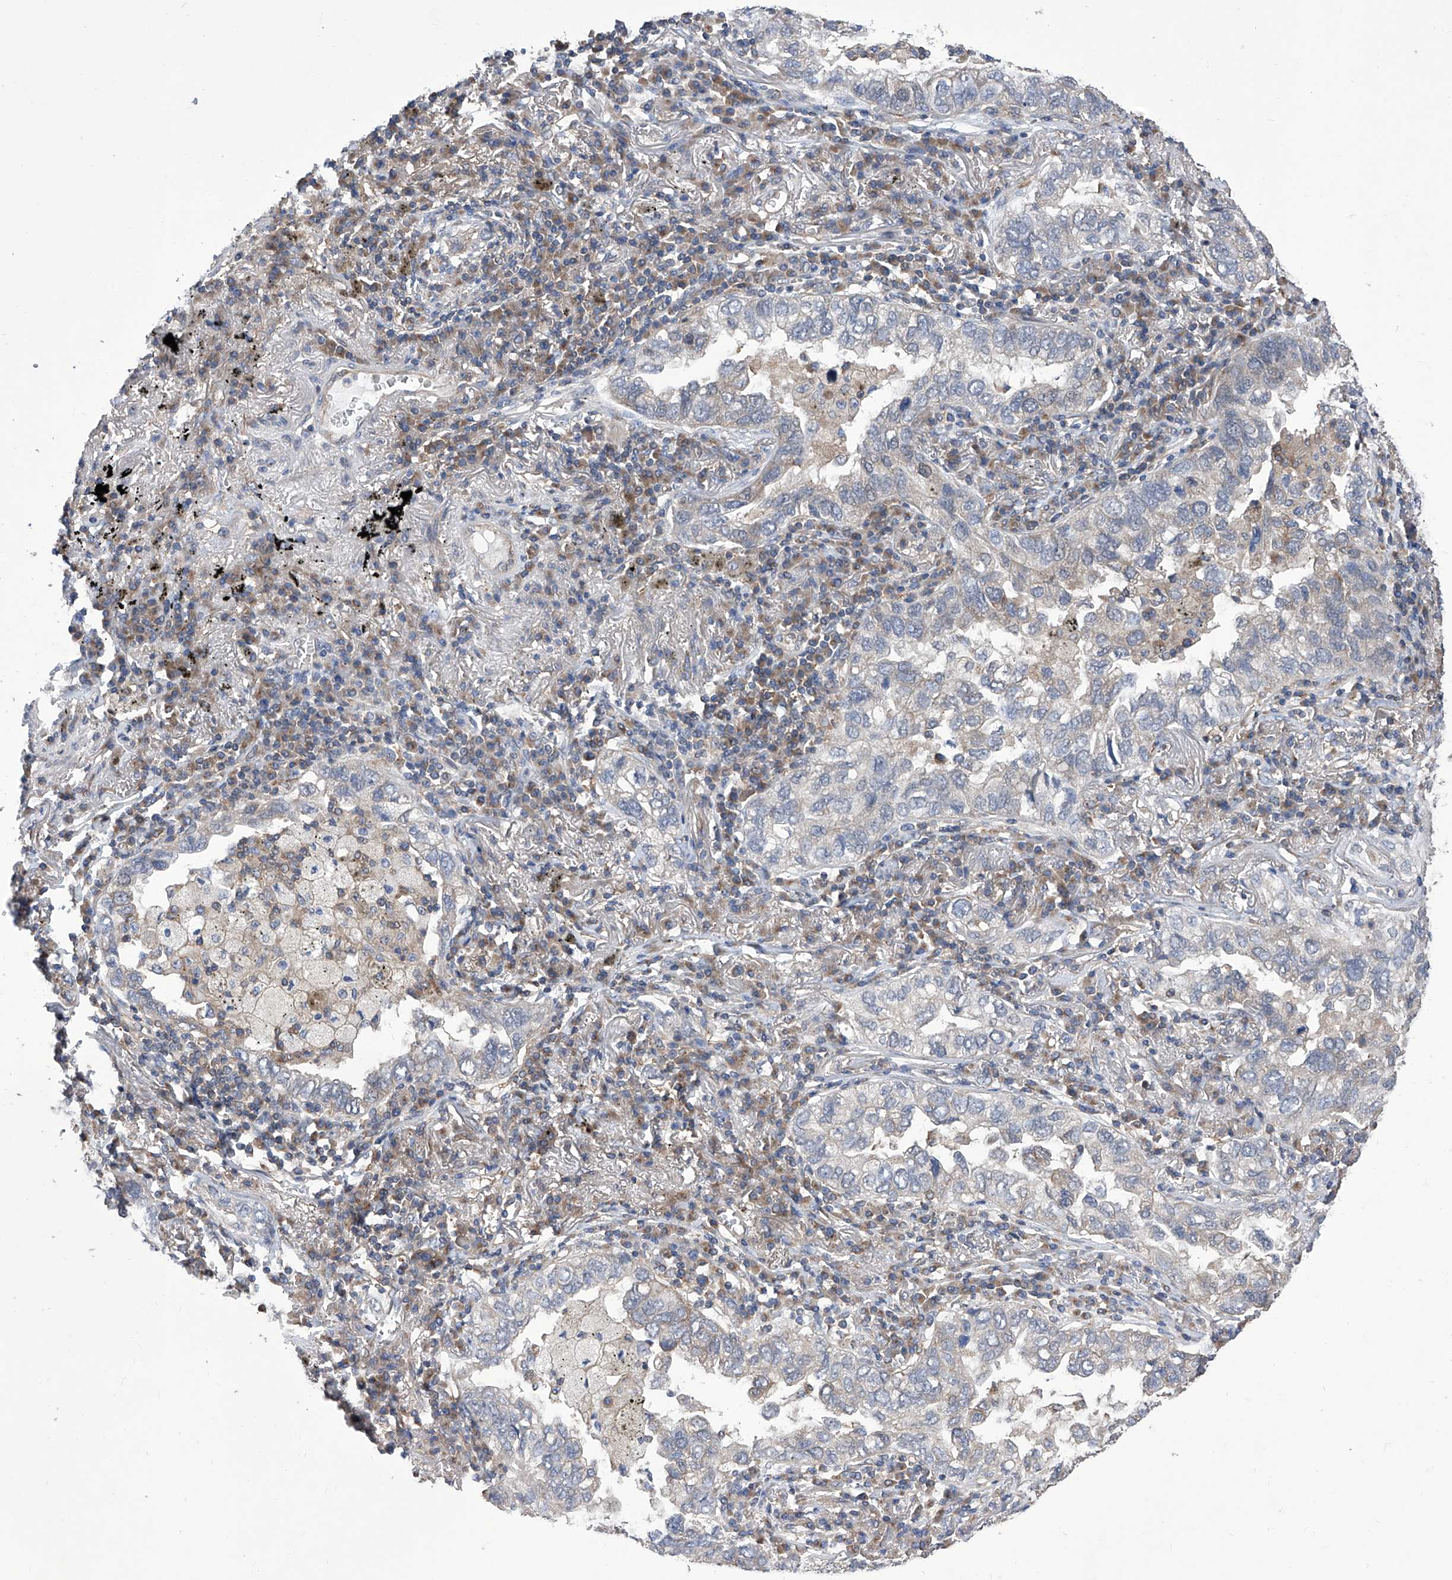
{"staining": {"intensity": "negative", "quantity": "none", "location": "none"}, "tissue": "lung cancer", "cell_type": "Tumor cells", "image_type": "cancer", "snomed": [{"axis": "morphology", "description": "Adenocarcinoma, NOS"}, {"axis": "topography", "description": "Lung"}], "caption": "A histopathology image of human adenocarcinoma (lung) is negative for staining in tumor cells.", "gene": "TJAP1", "patient": {"sex": "male", "age": 65}}